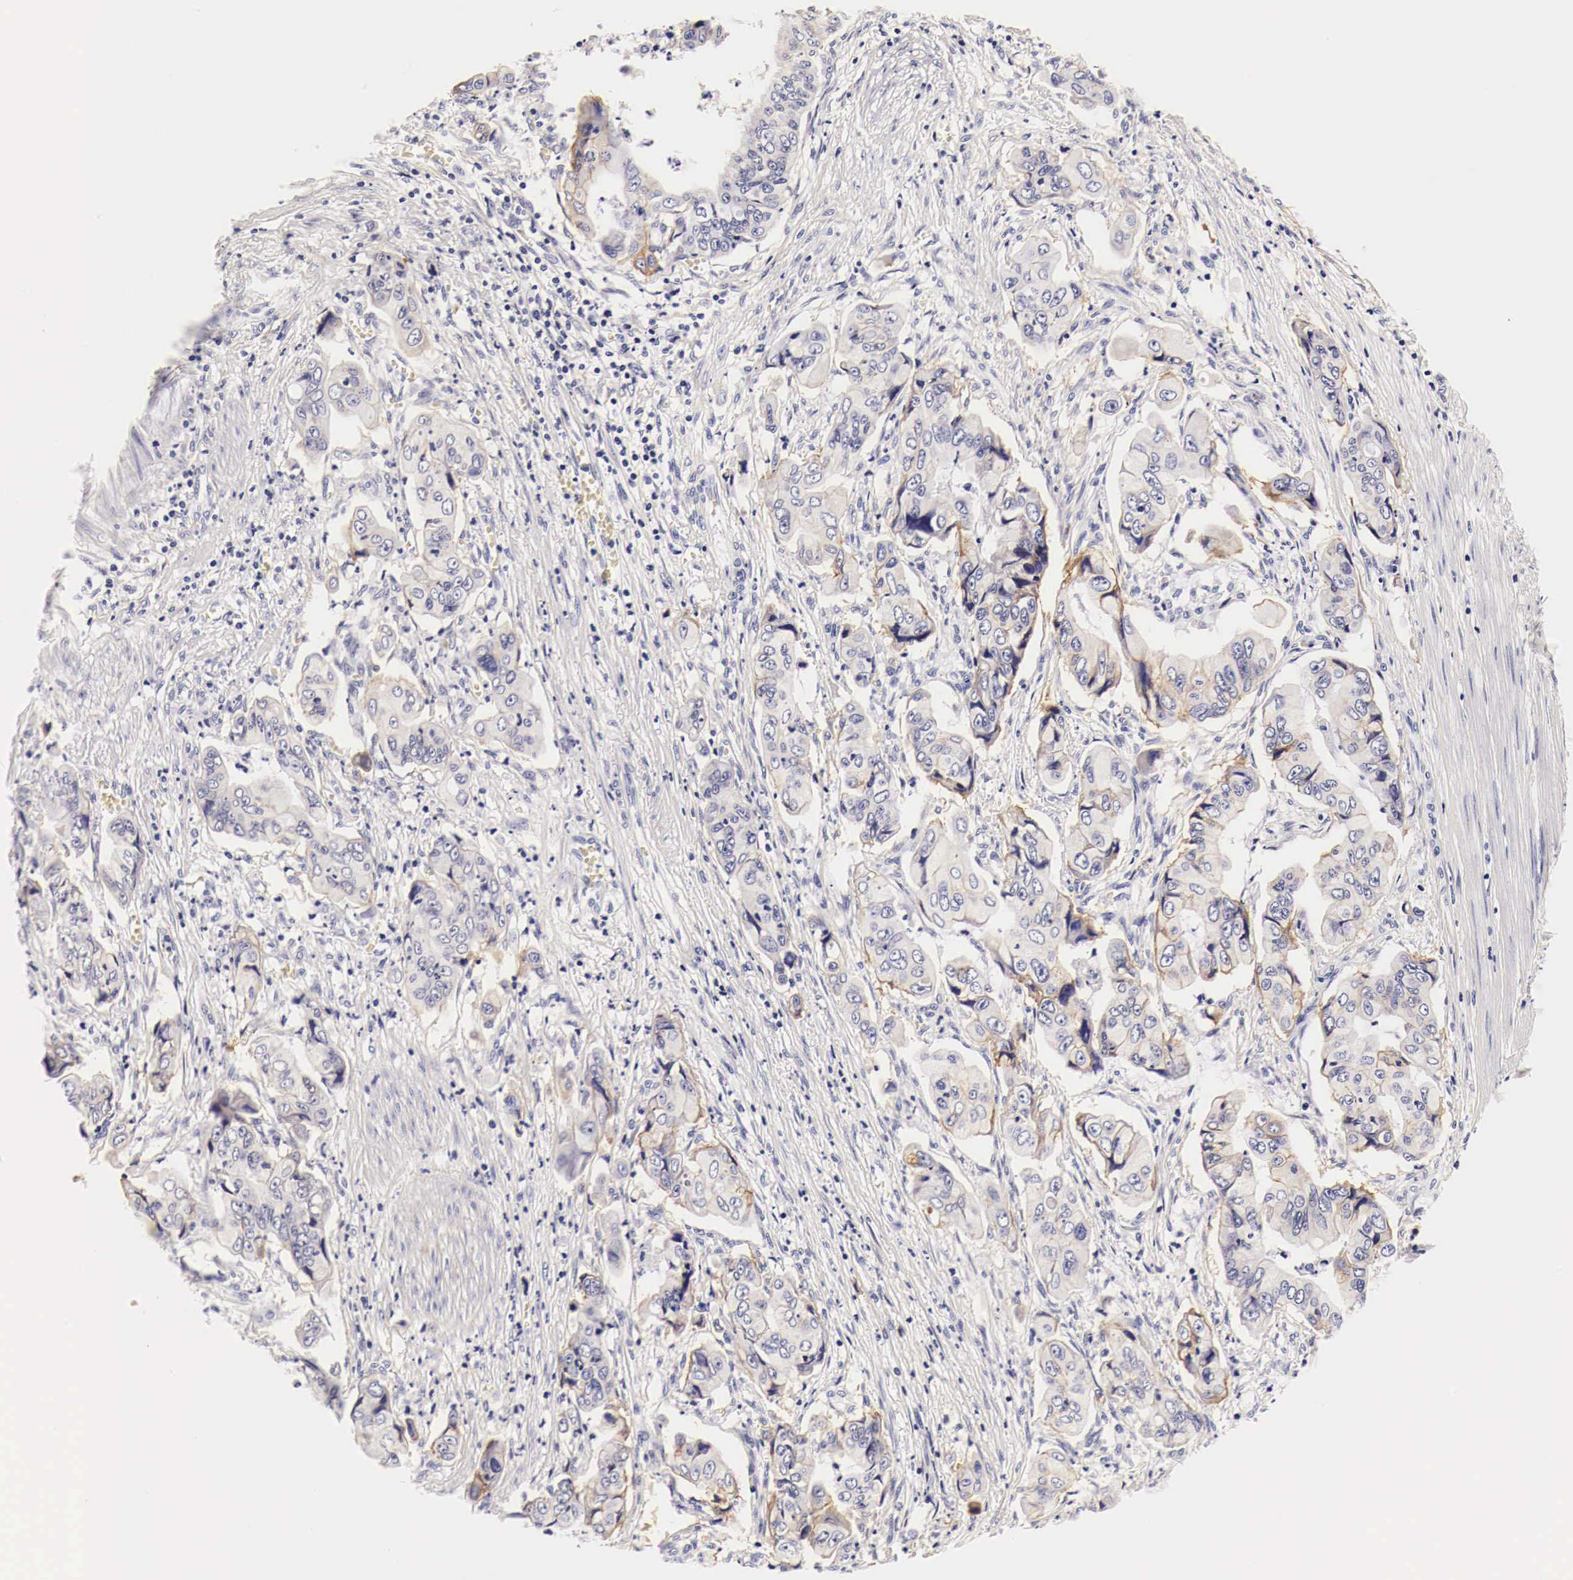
{"staining": {"intensity": "moderate", "quantity": "<25%", "location": "cytoplasmic/membranous"}, "tissue": "stomach cancer", "cell_type": "Tumor cells", "image_type": "cancer", "snomed": [{"axis": "morphology", "description": "Adenocarcinoma, NOS"}, {"axis": "topography", "description": "Stomach, upper"}], "caption": "DAB immunohistochemical staining of human adenocarcinoma (stomach) reveals moderate cytoplasmic/membranous protein staining in approximately <25% of tumor cells. Using DAB (3,3'-diaminobenzidine) (brown) and hematoxylin (blue) stains, captured at high magnification using brightfield microscopy.", "gene": "EGFR", "patient": {"sex": "male", "age": 80}}